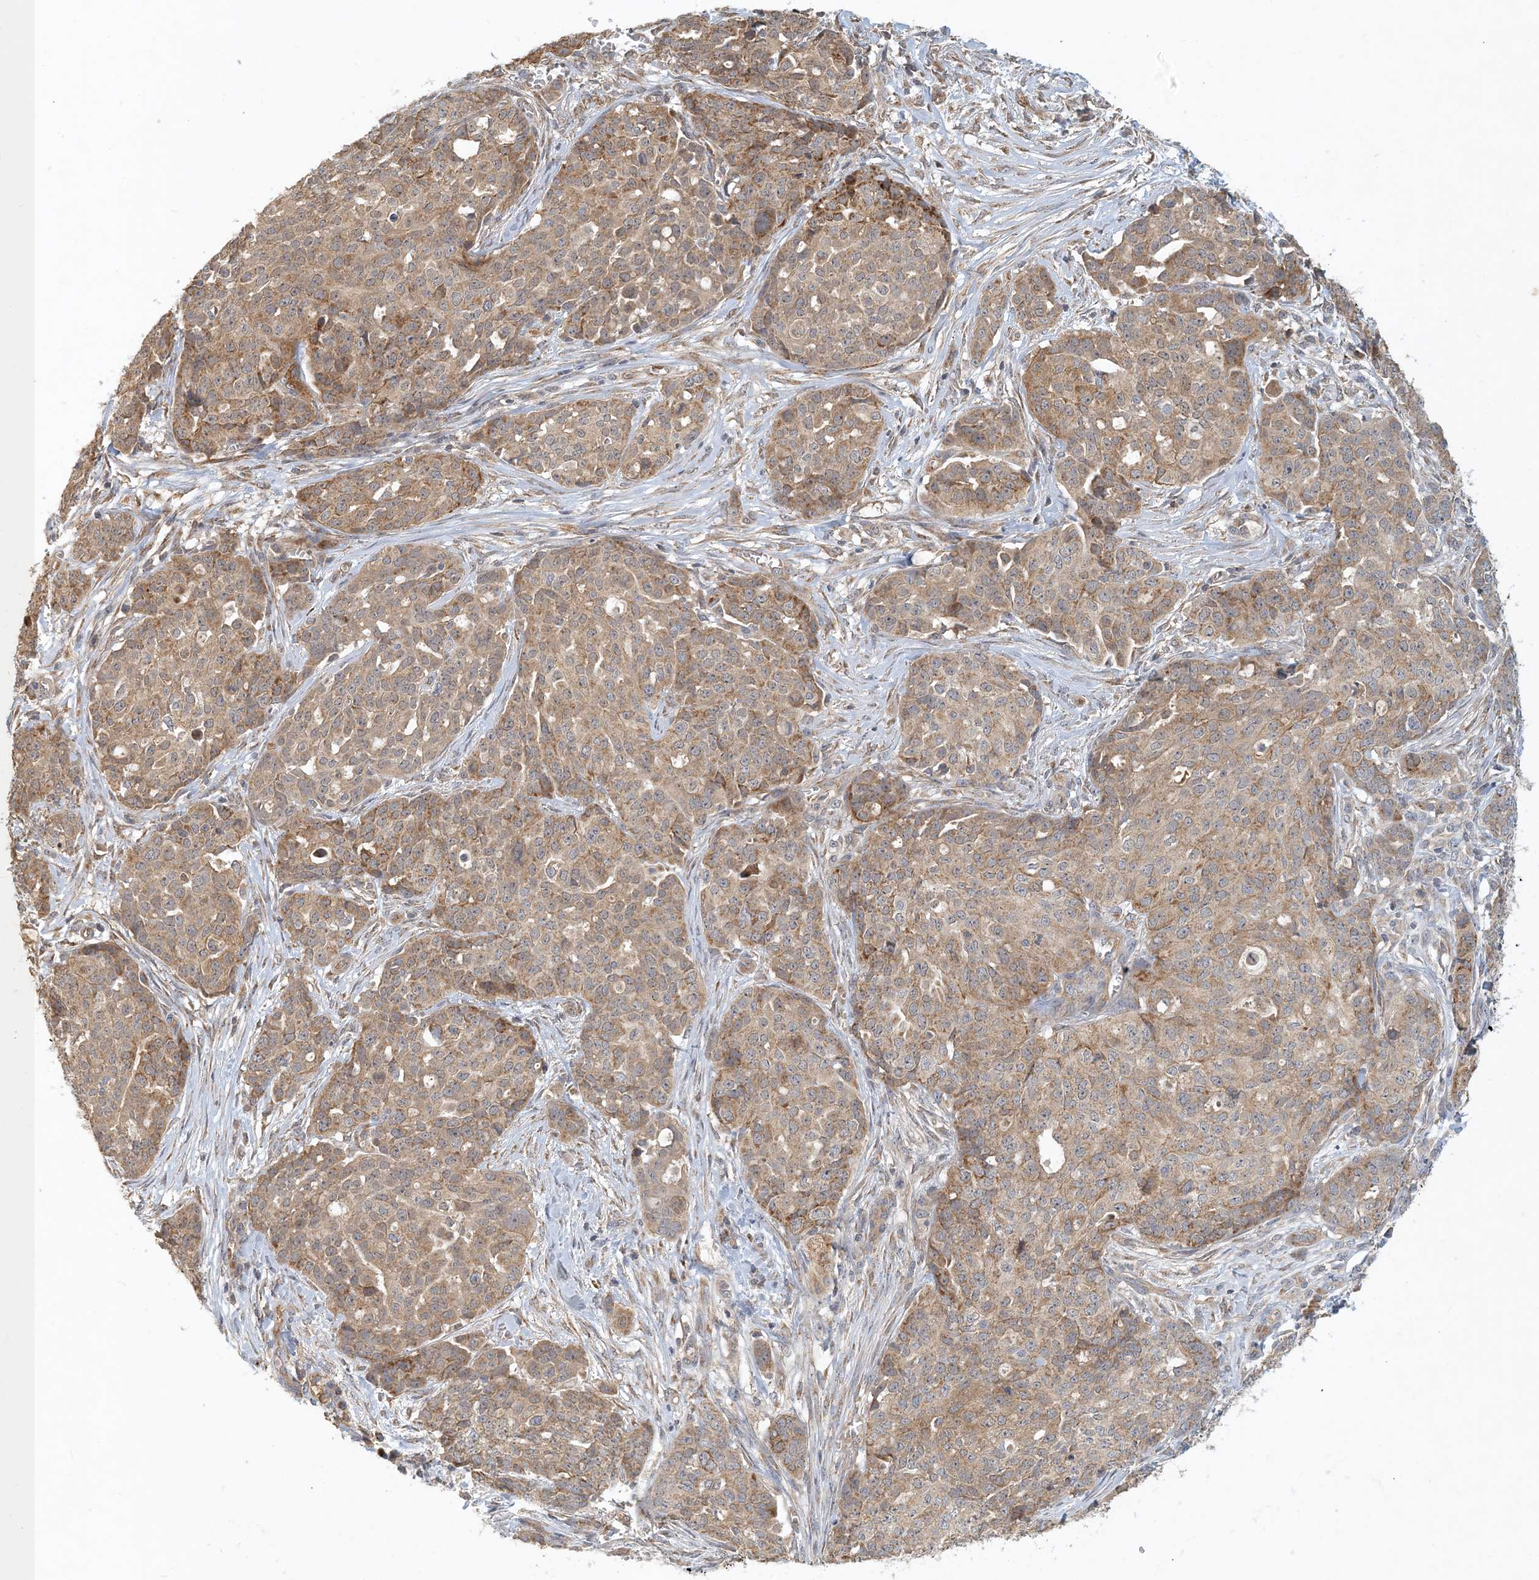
{"staining": {"intensity": "moderate", "quantity": ">75%", "location": "cytoplasmic/membranous"}, "tissue": "ovarian cancer", "cell_type": "Tumor cells", "image_type": "cancer", "snomed": [{"axis": "morphology", "description": "Cystadenocarcinoma, serous, NOS"}, {"axis": "topography", "description": "Soft tissue"}, {"axis": "topography", "description": "Ovary"}], "caption": "Immunohistochemistry (DAB (3,3'-diaminobenzidine)) staining of ovarian cancer displays moderate cytoplasmic/membranous protein staining in approximately >75% of tumor cells.", "gene": "ZBTB3", "patient": {"sex": "female", "age": 57}}